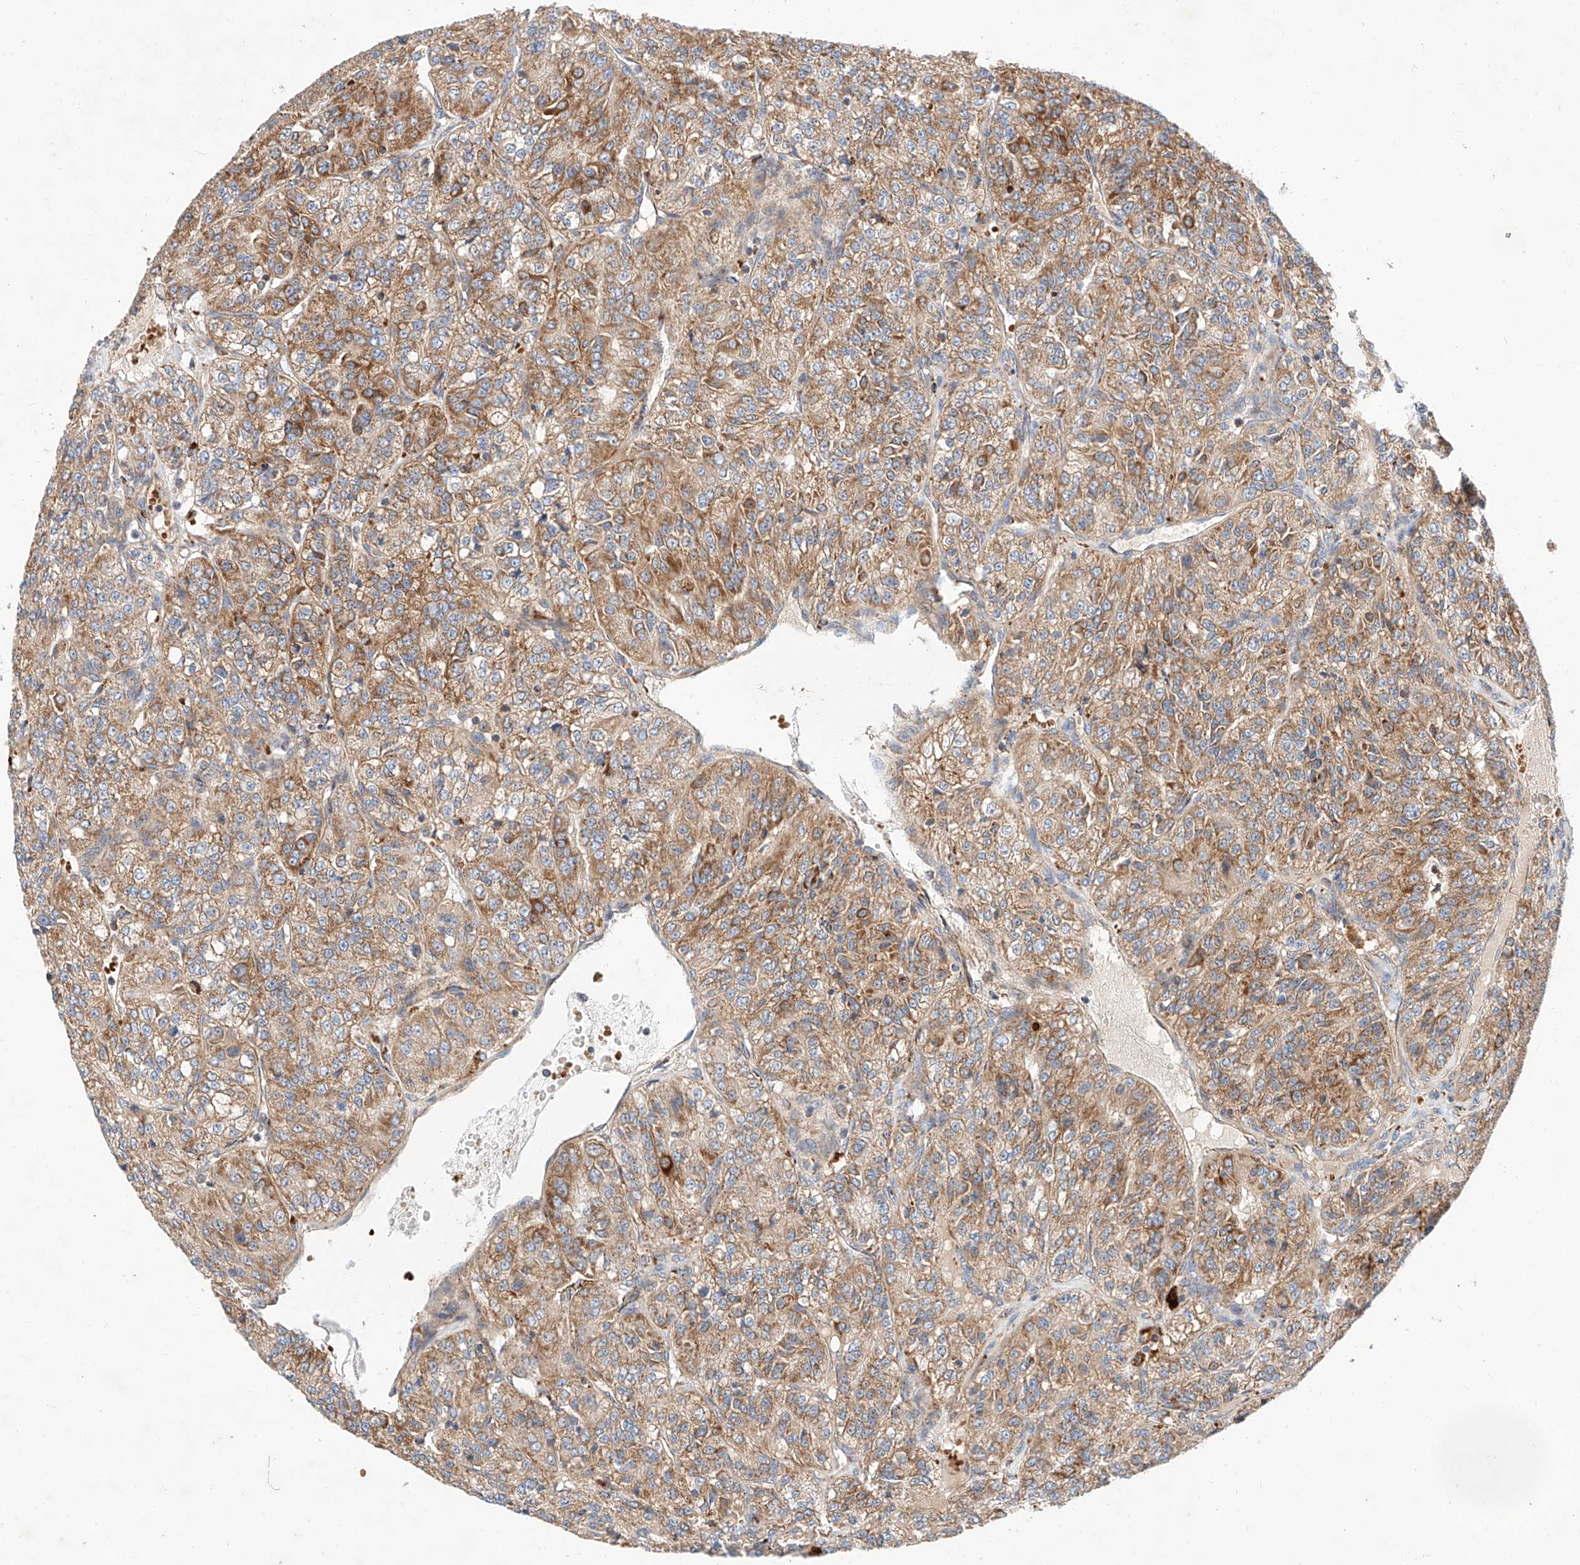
{"staining": {"intensity": "moderate", "quantity": ">75%", "location": "cytoplasmic/membranous"}, "tissue": "renal cancer", "cell_type": "Tumor cells", "image_type": "cancer", "snomed": [{"axis": "morphology", "description": "Adenocarcinoma, NOS"}, {"axis": "topography", "description": "Kidney"}], "caption": "Adenocarcinoma (renal) was stained to show a protein in brown. There is medium levels of moderate cytoplasmic/membranous staining in approximately >75% of tumor cells. (Stains: DAB in brown, nuclei in blue, Microscopy: brightfield microscopy at high magnification).", "gene": "NR1D1", "patient": {"sex": "female", "age": 63}}